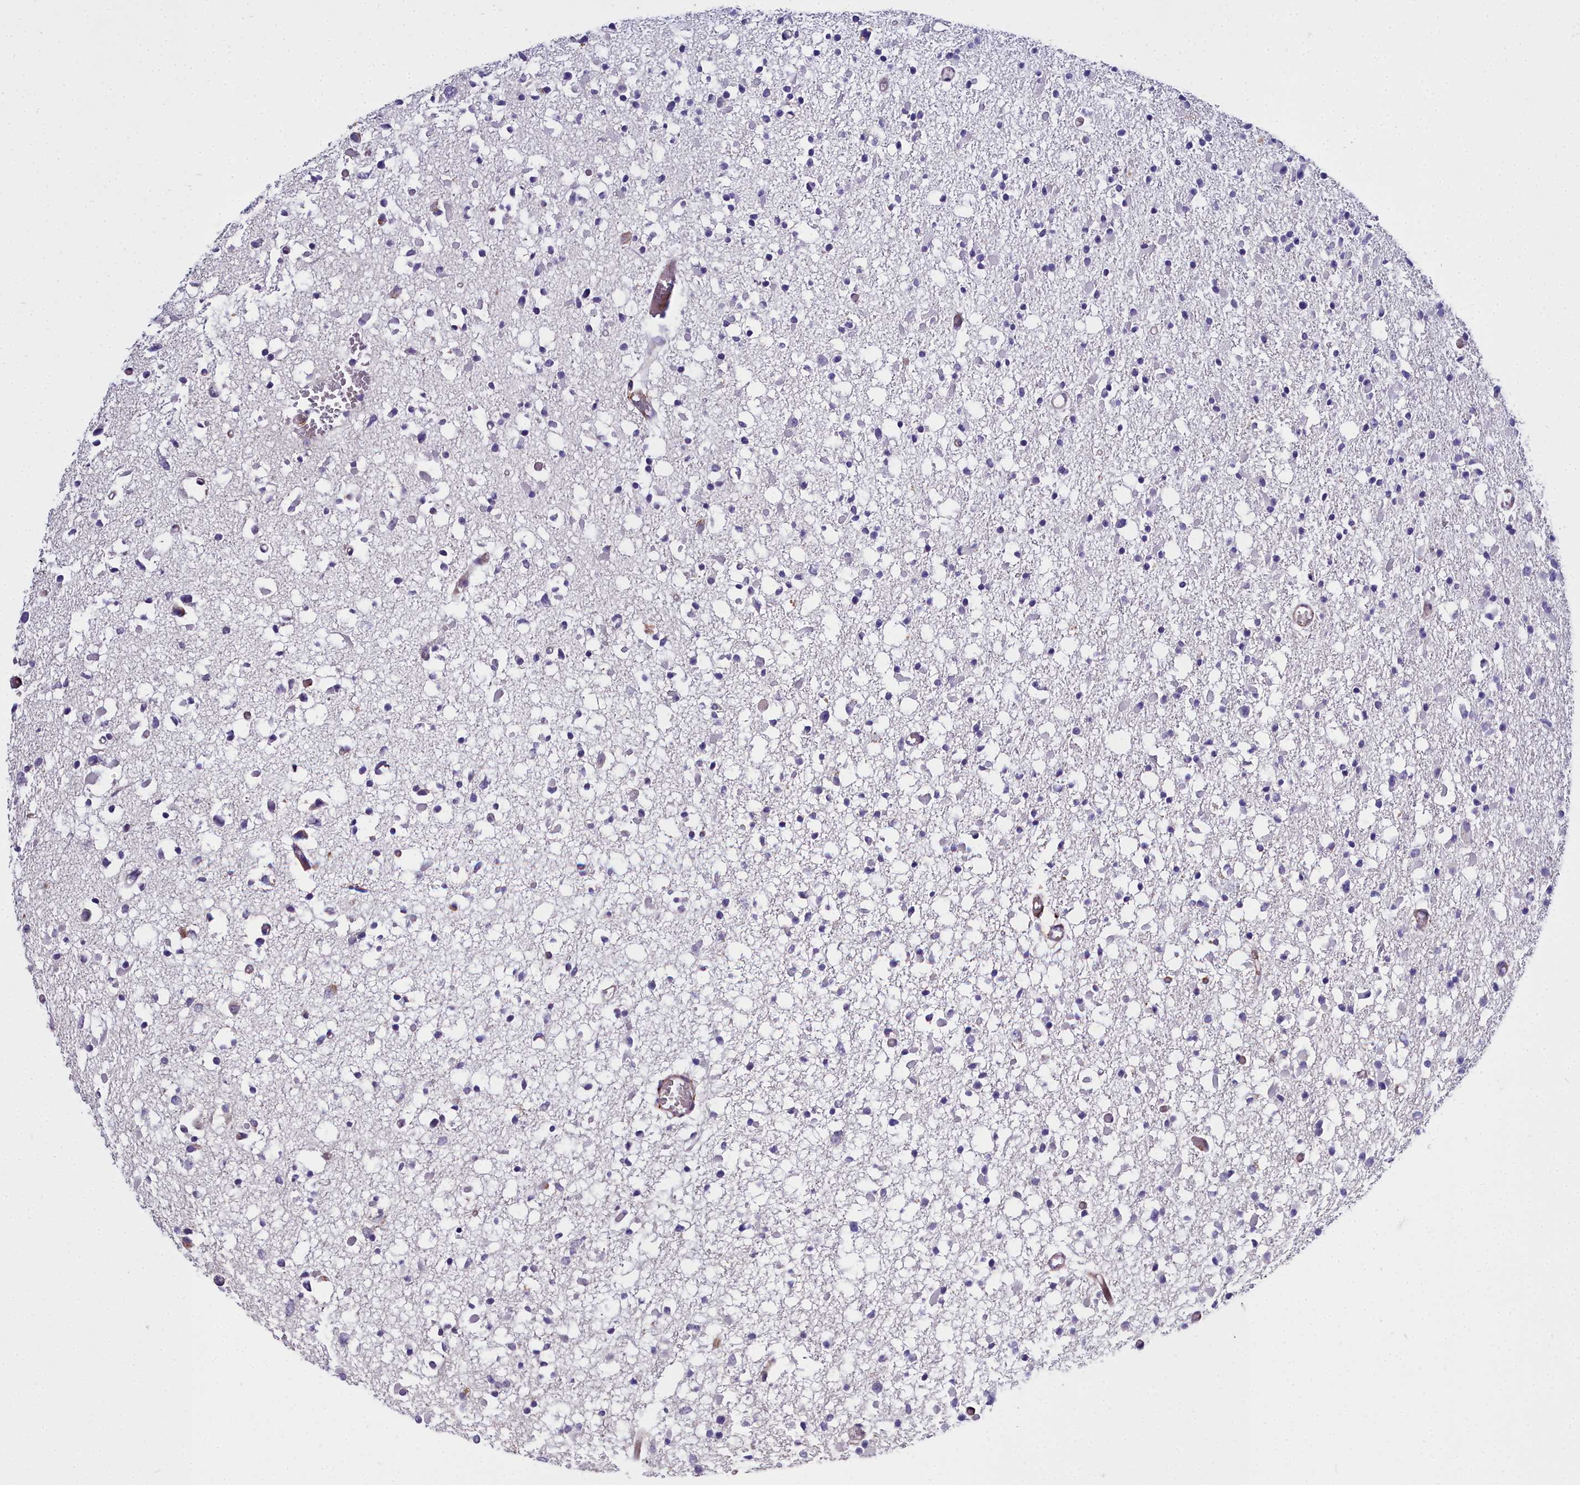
{"staining": {"intensity": "negative", "quantity": "none", "location": "none"}, "tissue": "glioma", "cell_type": "Tumor cells", "image_type": "cancer", "snomed": [{"axis": "morphology", "description": "Glioma, malignant, Low grade"}, {"axis": "topography", "description": "Brain"}], "caption": "This is an immunohistochemistry micrograph of human glioma. There is no staining in tumor cells.", "gene": "MRPS11", "patient": {"sex": "female", "age": 22}}